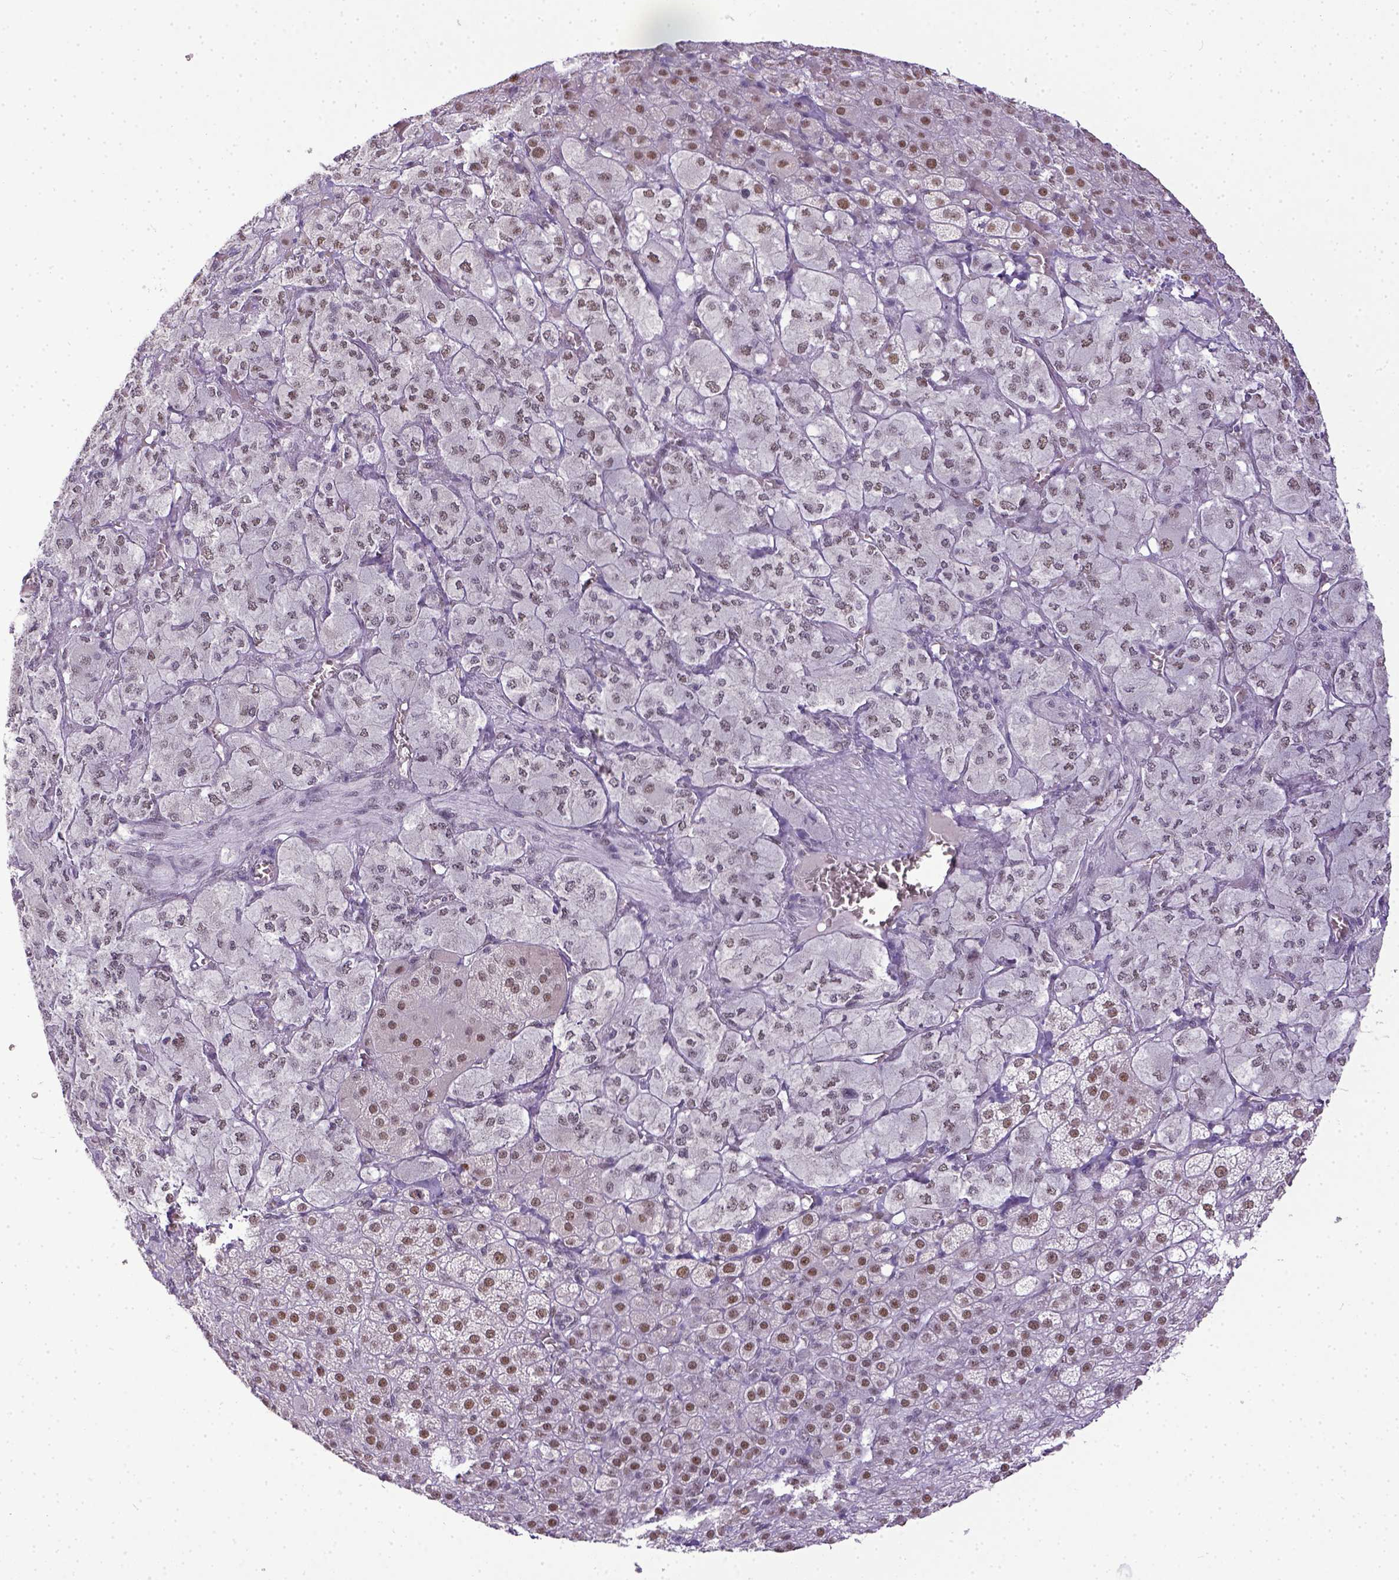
{"staining": {"intensity": "strong", "quantity": ">75%", "location": "nuclear"}, "tissue": "adrenal gland", "cell_type": "Glandular cells", "image_type": "normal", "snomed": [{"axis": "morphology", "description": "Normal tissue, NOS"}, {"axis": "topography", "description": "Adrenal gland"}], "caption": "IHC (DAB) staining of benign human adrenal gland displays strong nuclear protein staining in approximately >75% of glandular cells.", "gene": "ERCC1", "patient": {"sex": "female", "age": 60}}